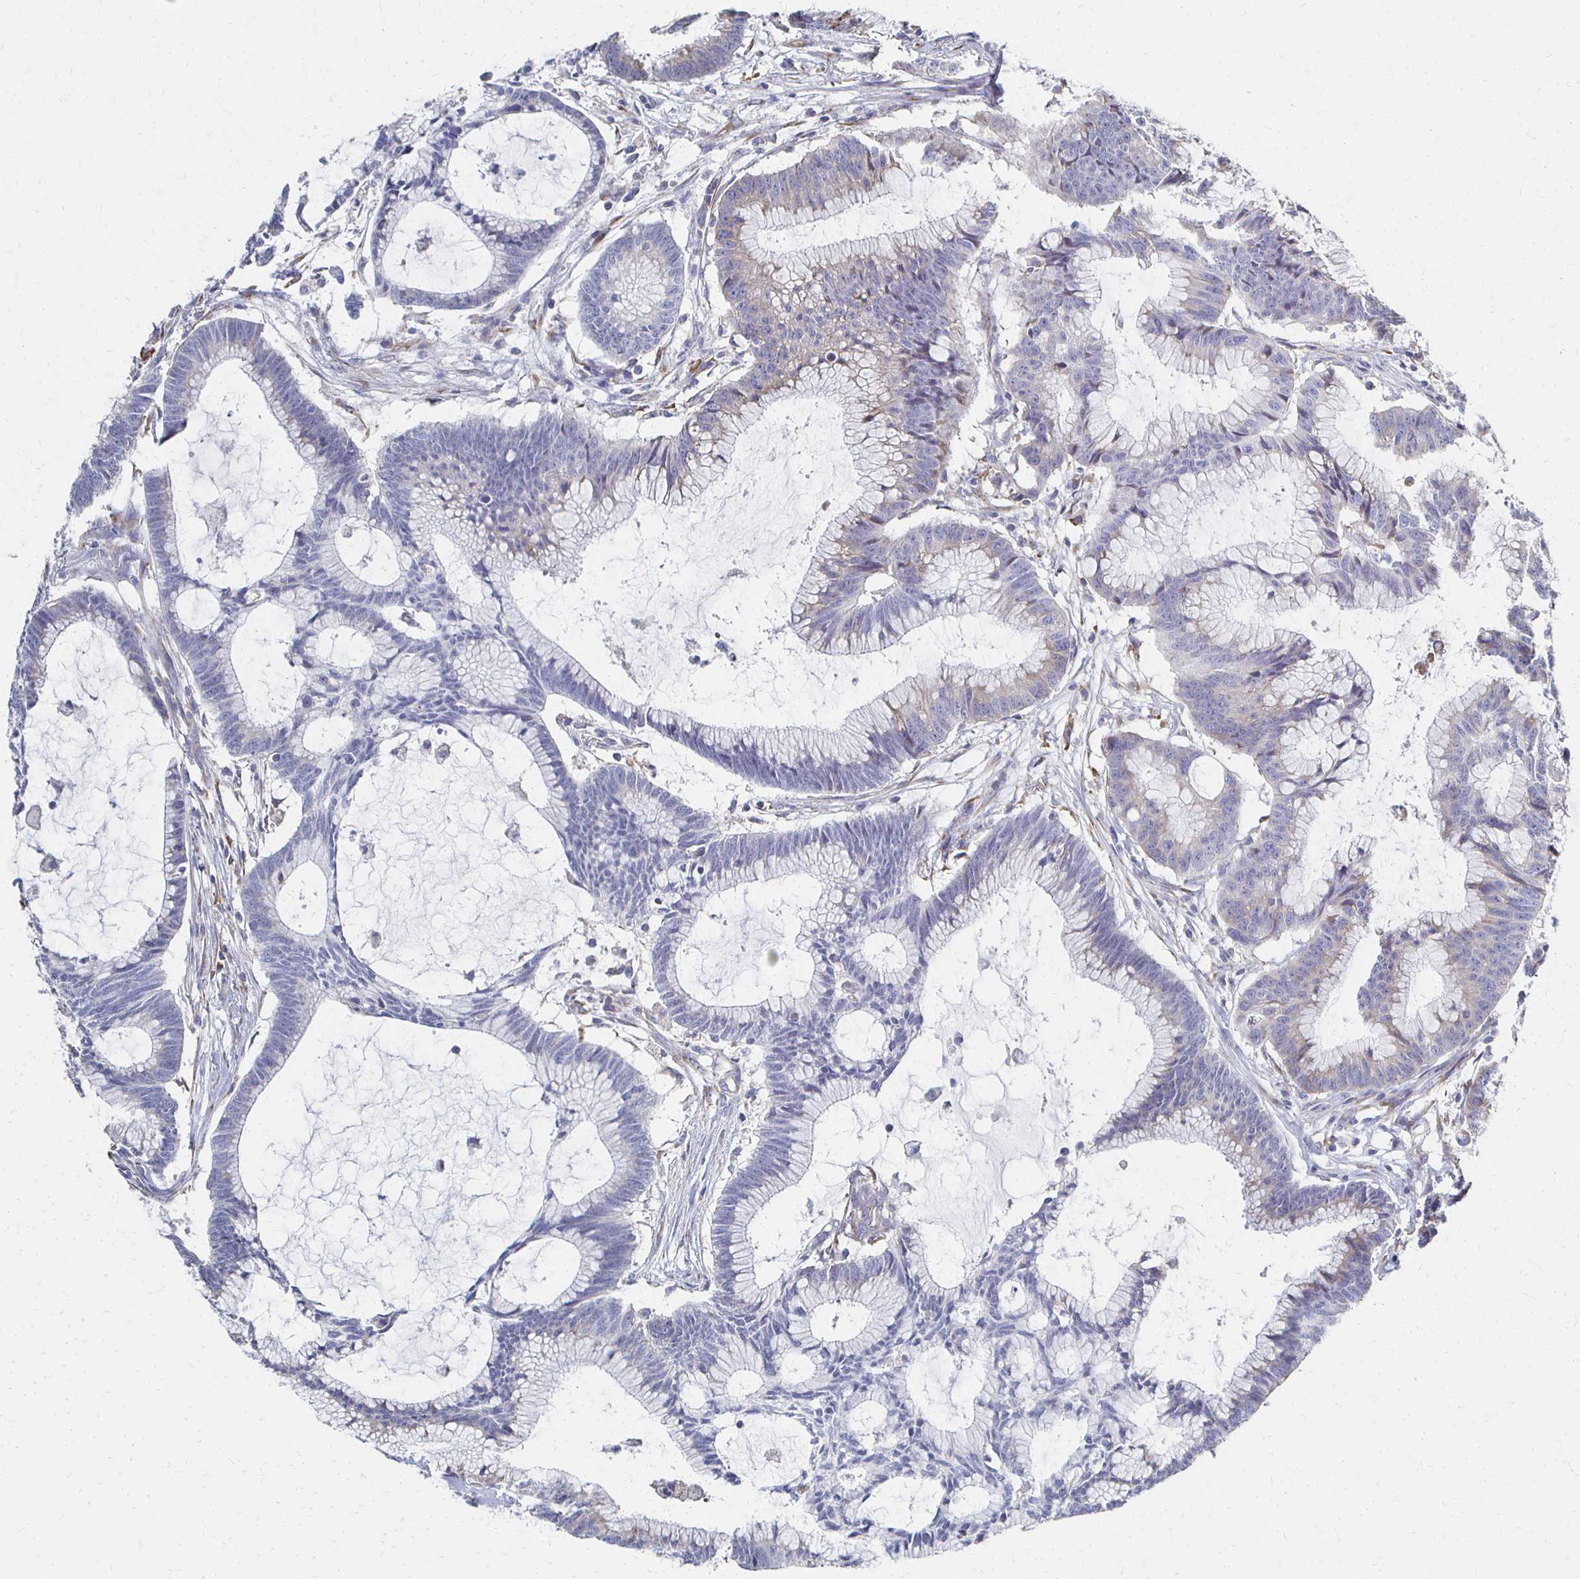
{"staining": {"intensity": "weak", "quantity": "<25%", "location": "cytoplasmic/membranous"}, "tissue": "colorectal cancer", "cell_type": "Tumor cells", "image_type": "cancer", "snomed": [{"axis": "morphology", "description": "Adenocarcinoma, NOS"}, {"axis": "topography", "description": "Colon"}], "caption": "Tumor cells show no significant staining in colorectal cancer.", "gene": "ATP1A3", "patient": {"sex": "female", "age": 78}}